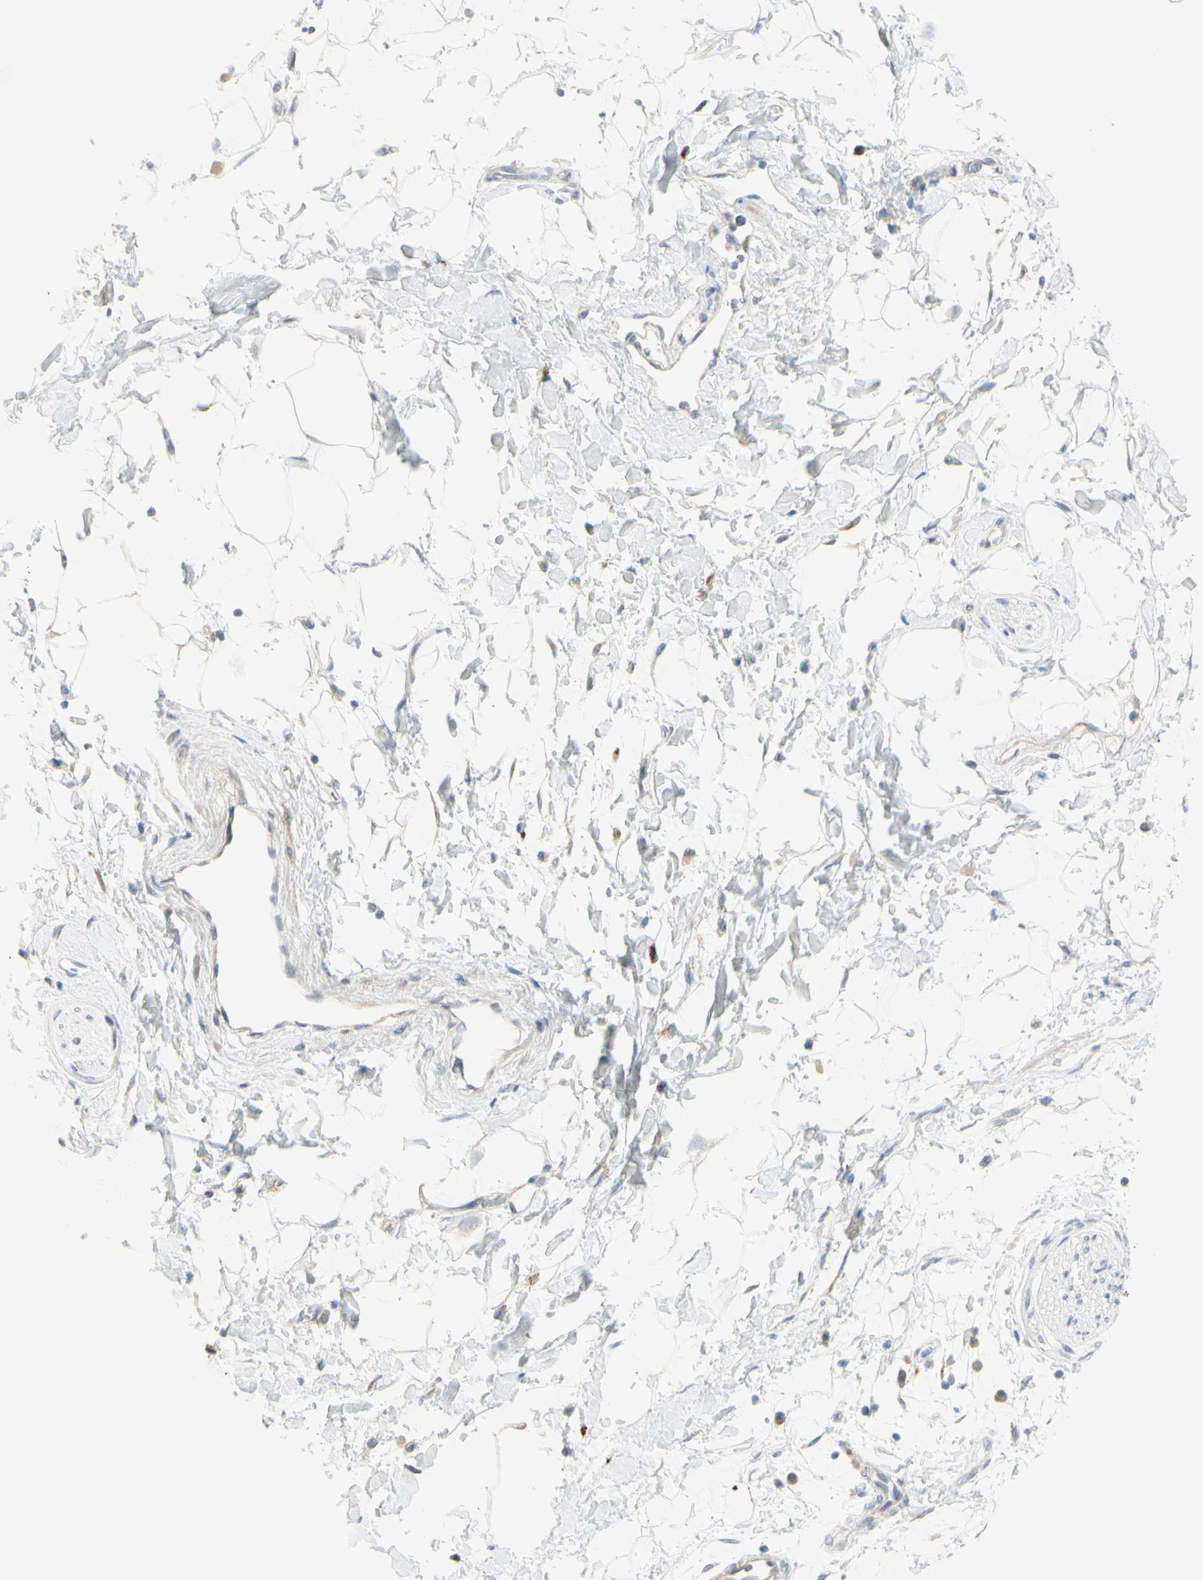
{"staining": {"intensity": "negative", "quantity": "none", "location": "none"}, "tissue": "adipose tissue", "cell_type": "Adipocytes", "image_type": "normal", "snomed": [{"axis": "morphology", "description": "Normal tissue, NOS"}, {"axis": "topography", "description": "Soft tissue"}], "caption": "A high-resolution histopathology image shows immunohistochemistry staining of unremarkable adipose tissue, which exhibits no significant expression in adipocytes.", "gene": "GALNT5", "patient": {"sex": "male", "age": 72}}